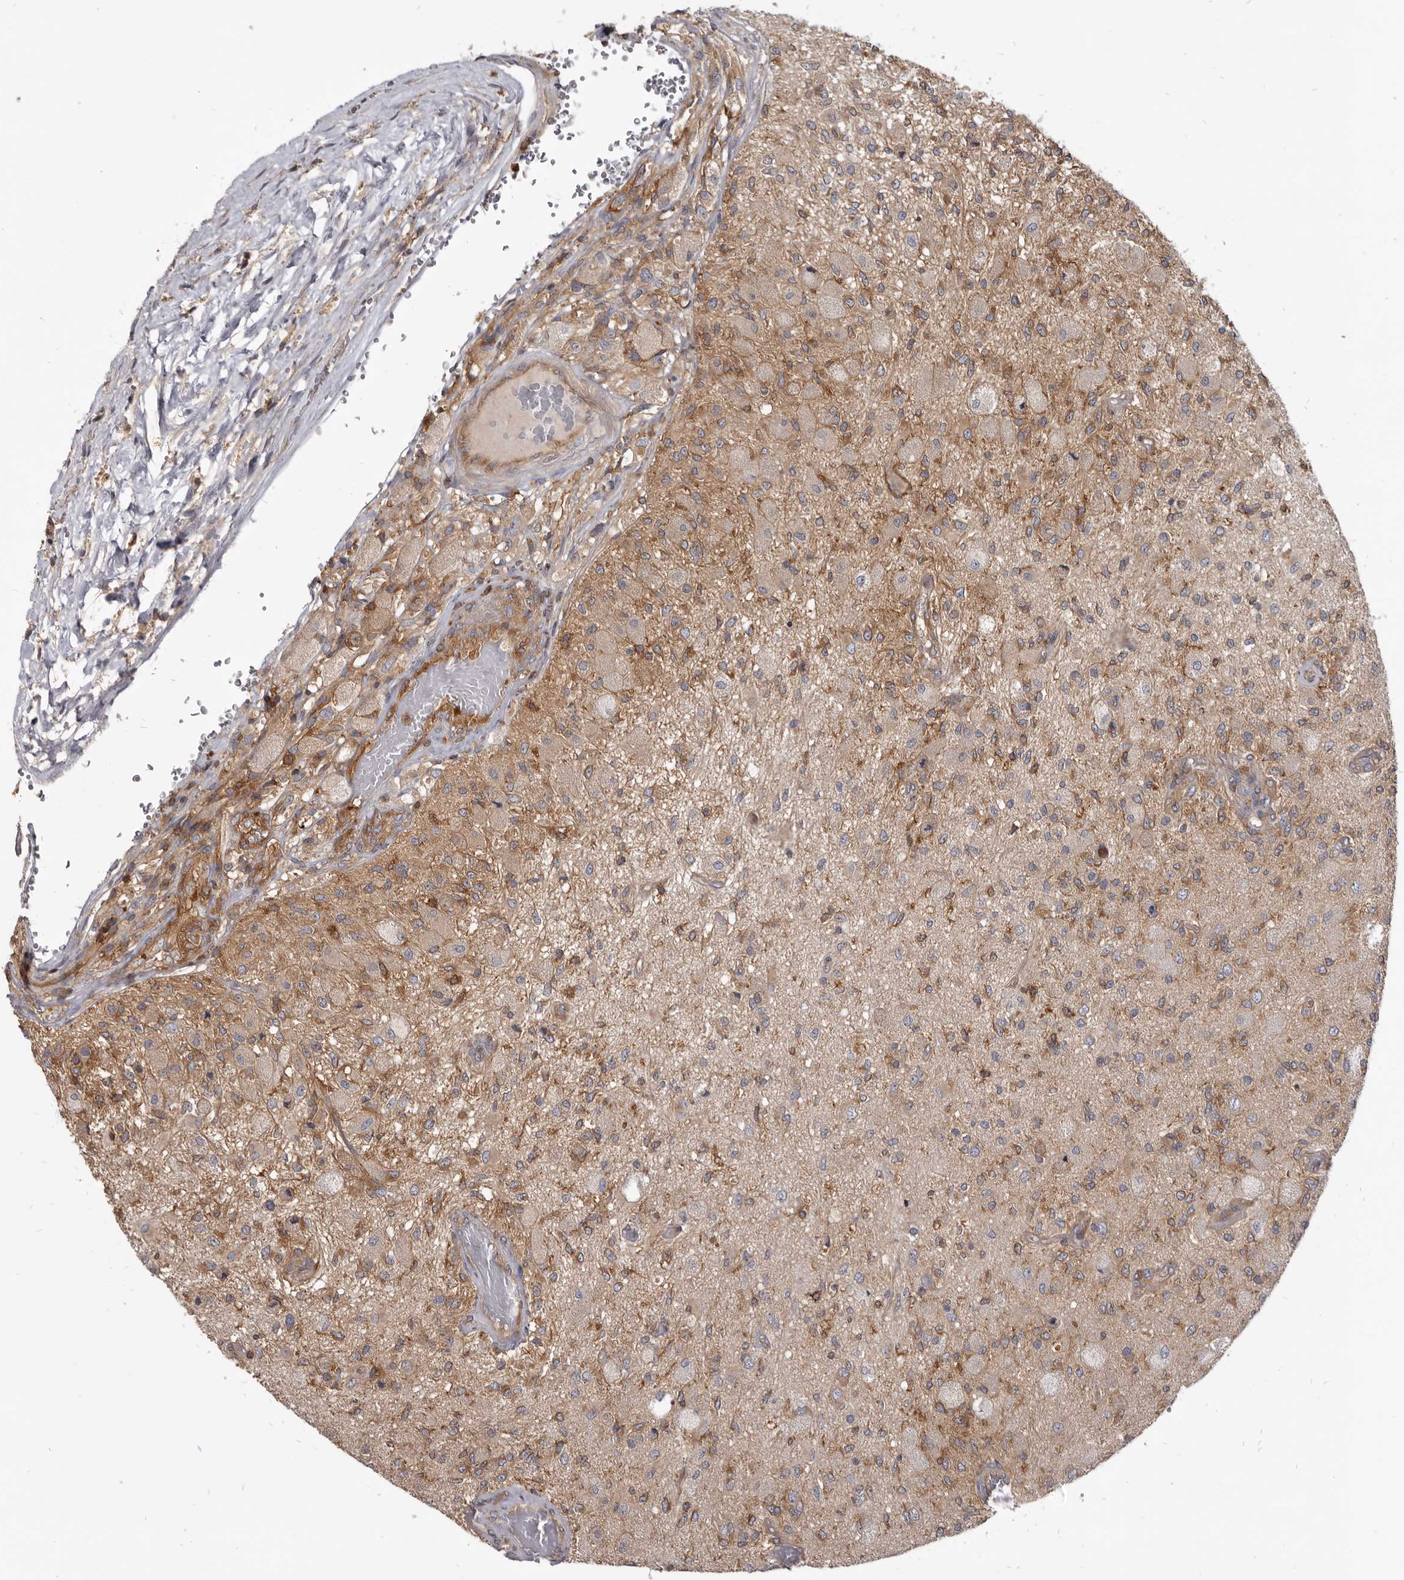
{"staining": {"intensity": "moderate", "quantity": ">75%", "location": "cytoplasmic/membranous"}, "tissue": "glioma", "cell_type": "Tumor cells", "image_type": "cancer", "snomed": [{"axis": "morphology", "description": "Normal tissue, NOS"}, {"axis": "morphology", "description": "Glioma, malignant, High grade"}, {"axis": "topography", "description": "Cerebral cortex"}], "caption": "Approximately >75% of tumor cells in glioma display moderate cytoplasmic/membranous protein staining as visualized by brown immunohistochemical staining.", "gene": "CBL", "patient": {"sex": "male", "age": 77}}